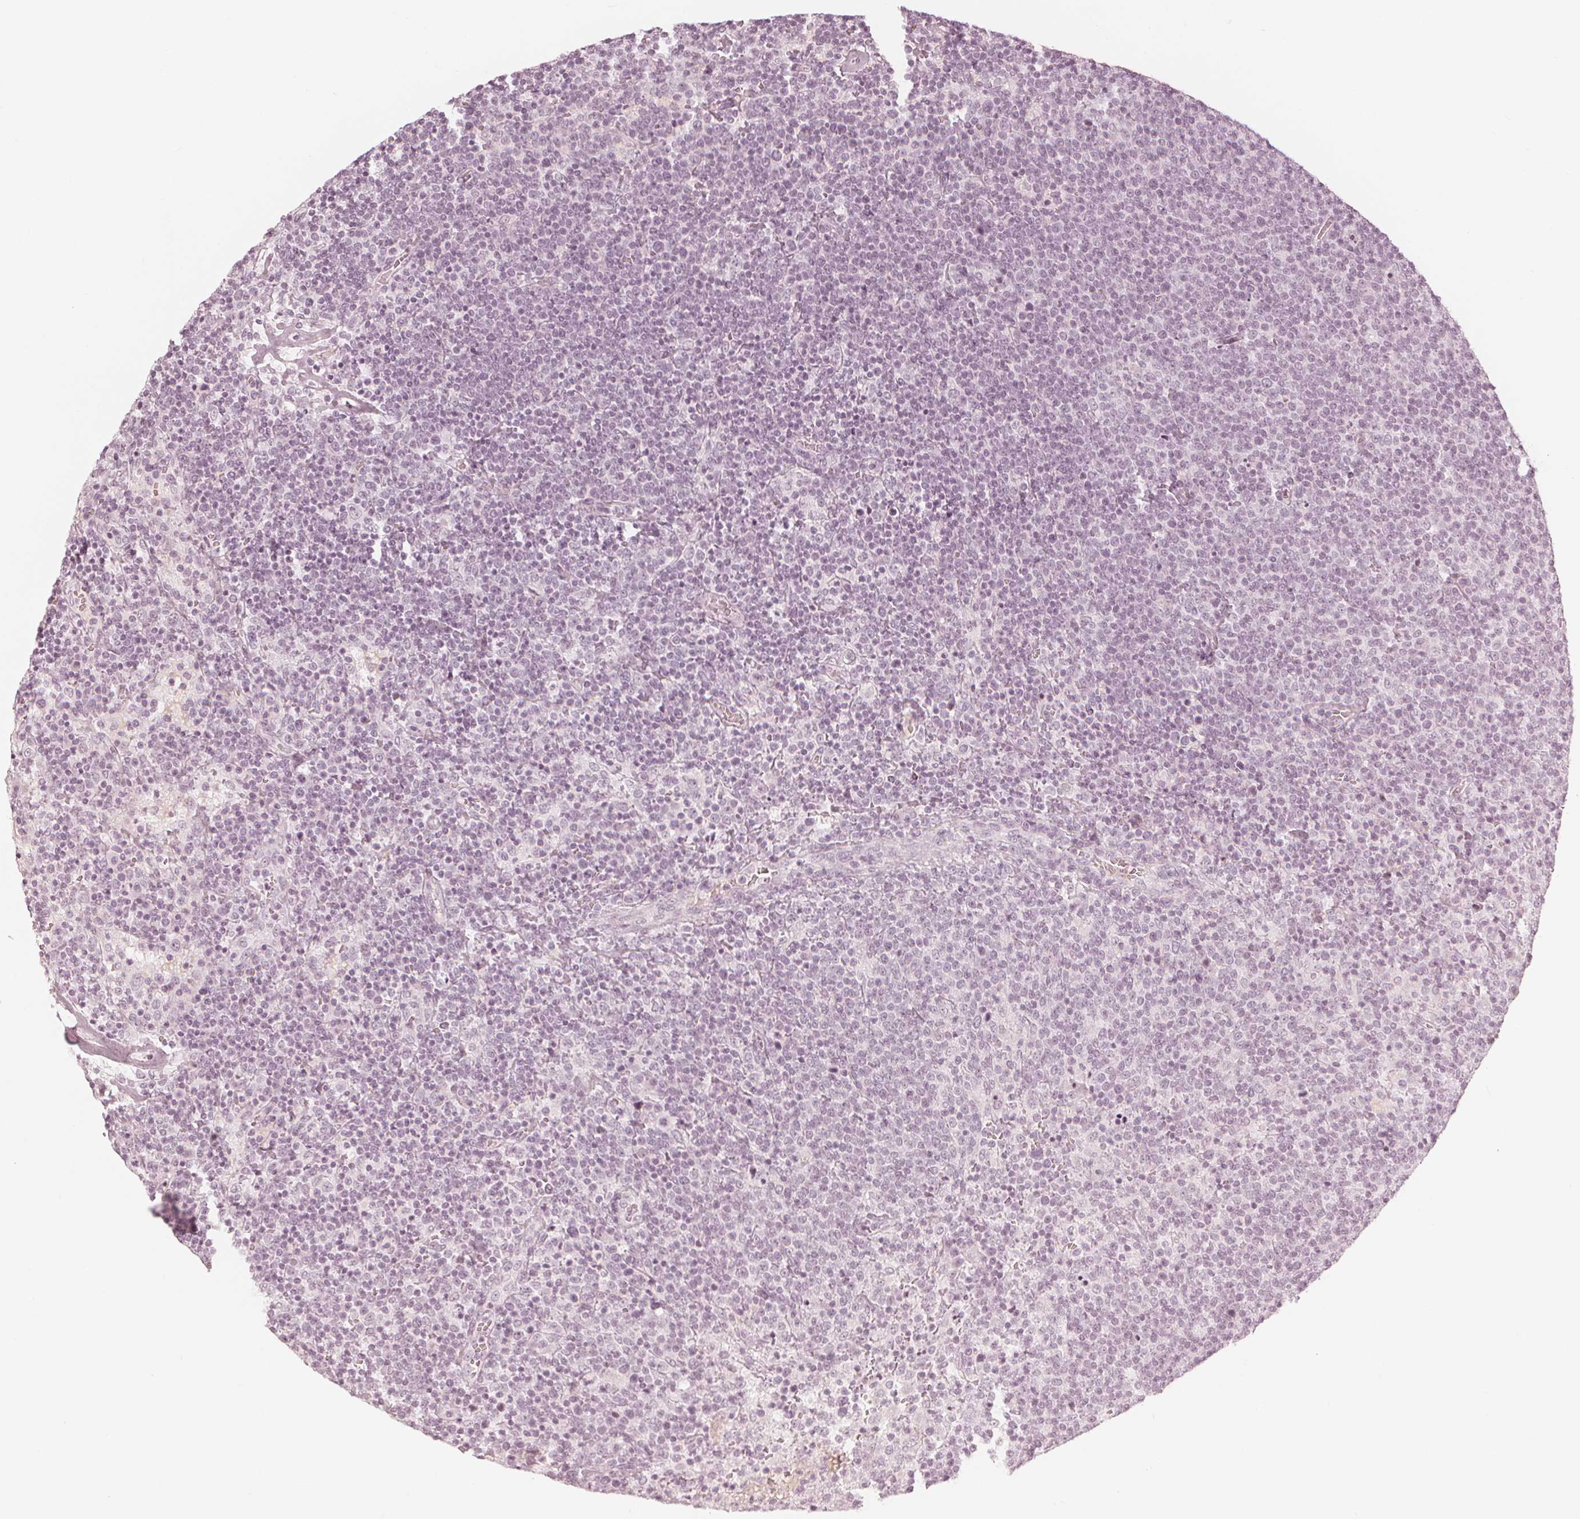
{"staining": {"intensity": "negative", "quantity": "none", "location": "none"}, "tissue": "lymphoma", "cell_type": "Tumor cells", "image_type": "cancer", "snomed": [{"axis": "morphology", "description": "Malignant lymphoma, non-Hodgkin's type, High grade"}, {"axis": "topography", "description": "Lymph node"}], "caption": "This micrograph is of lymphoma stained with immunohistochemistry to label a protein in brown with the nuclei are counter-stained blue. There is no expression in tumor cells.", "gene": "PAEP", "patient": {"sex": "male", "age": 61}}